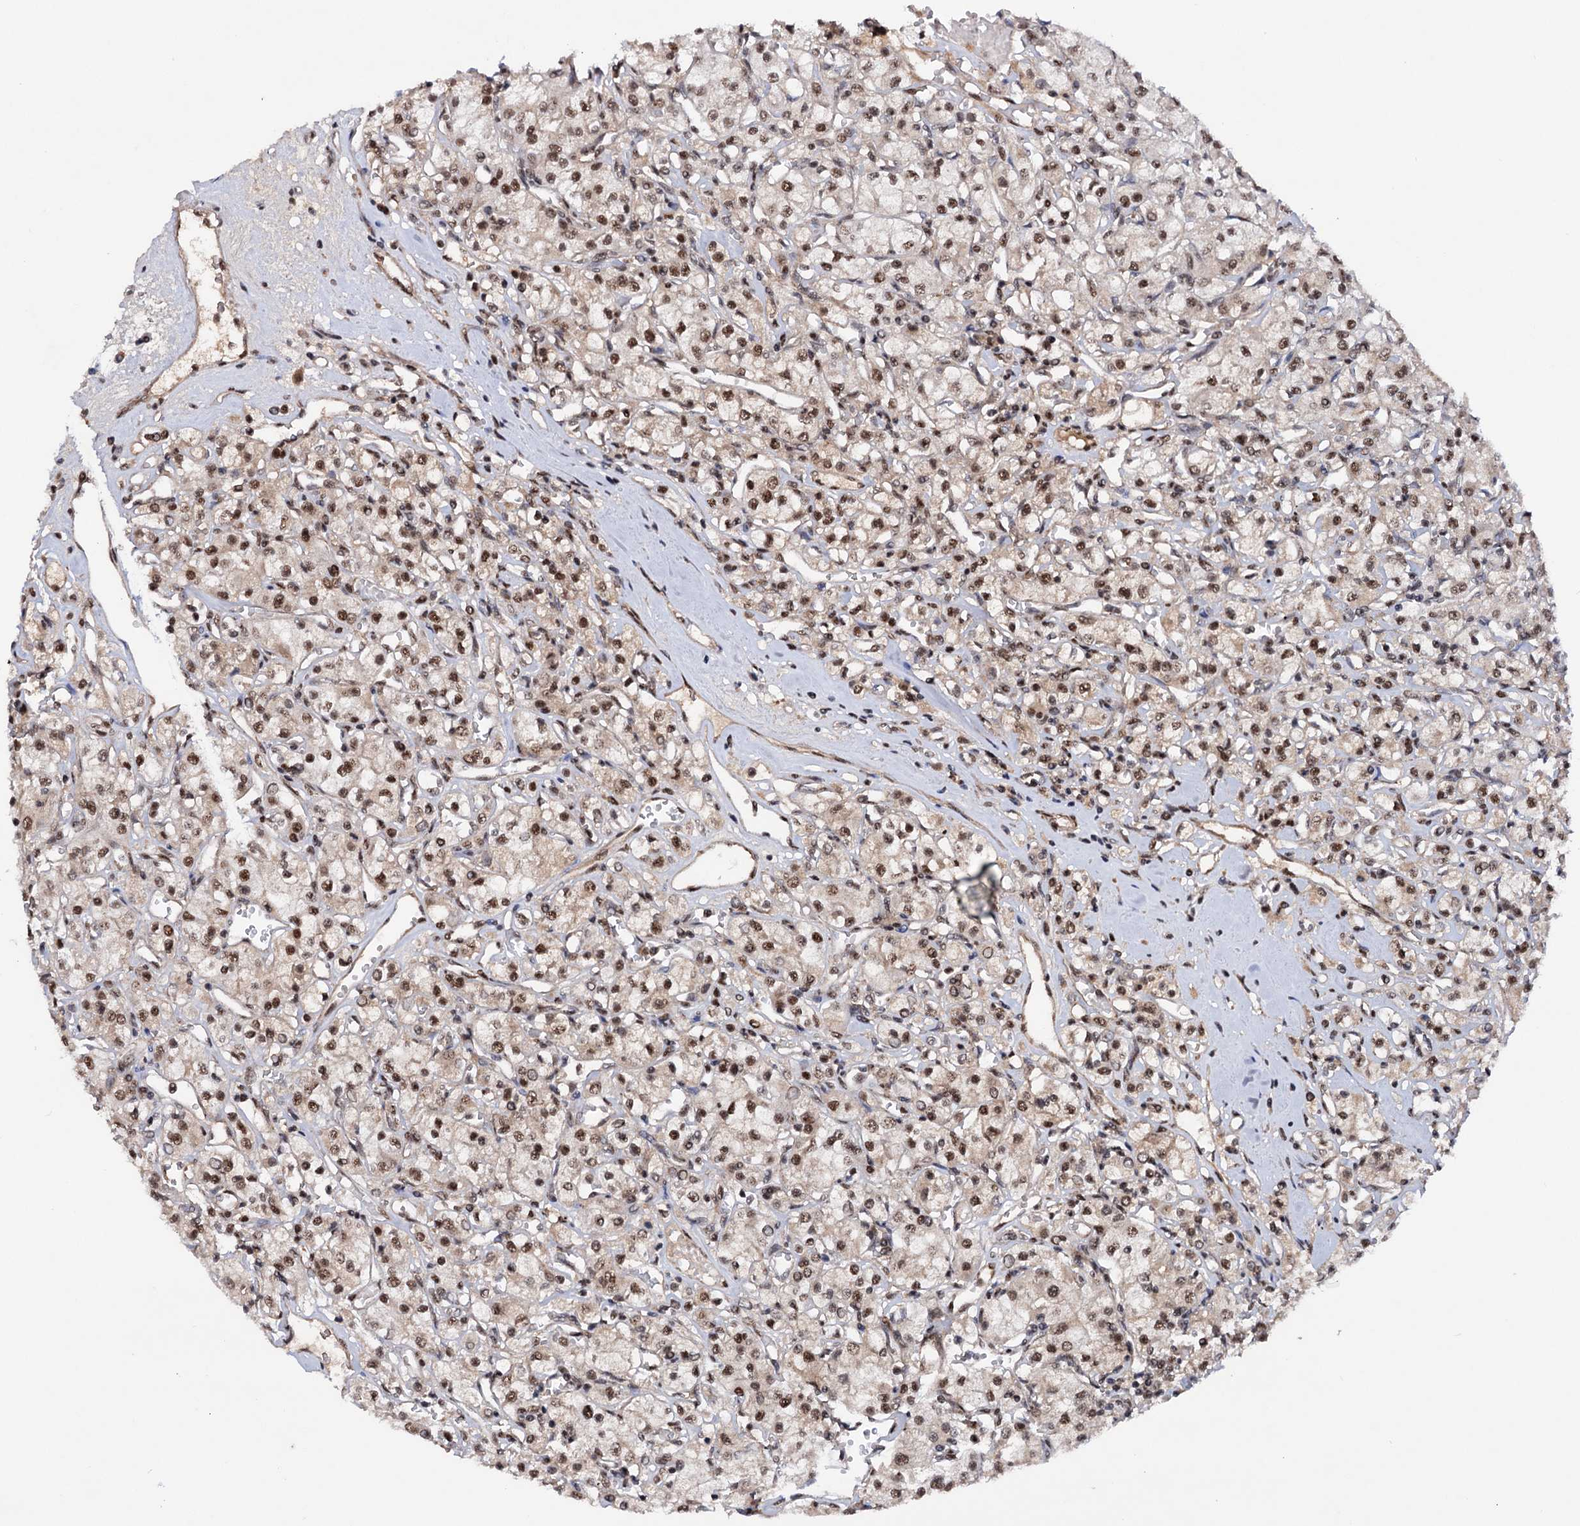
{"staining": {"intensity": "moderate", "quantity": ">75%", "location": "nuclear"}, "tissue": "renal cancer", "cell_type": "Tumor cells", "image_type": "cancer", "snomed": [{"axis": "morphology", "description": "Adenocarcinoma, NOS"}, {"axis": "topography", "description": "Kidney"}], "caption": "Brown immunohistochemical staining in adenocarcinoma (renal) displays moderate nuclear expression in about >75% of tumor cells.", "gene": "TBC1D12", "patient": {"sex": "female", "age": 59}}